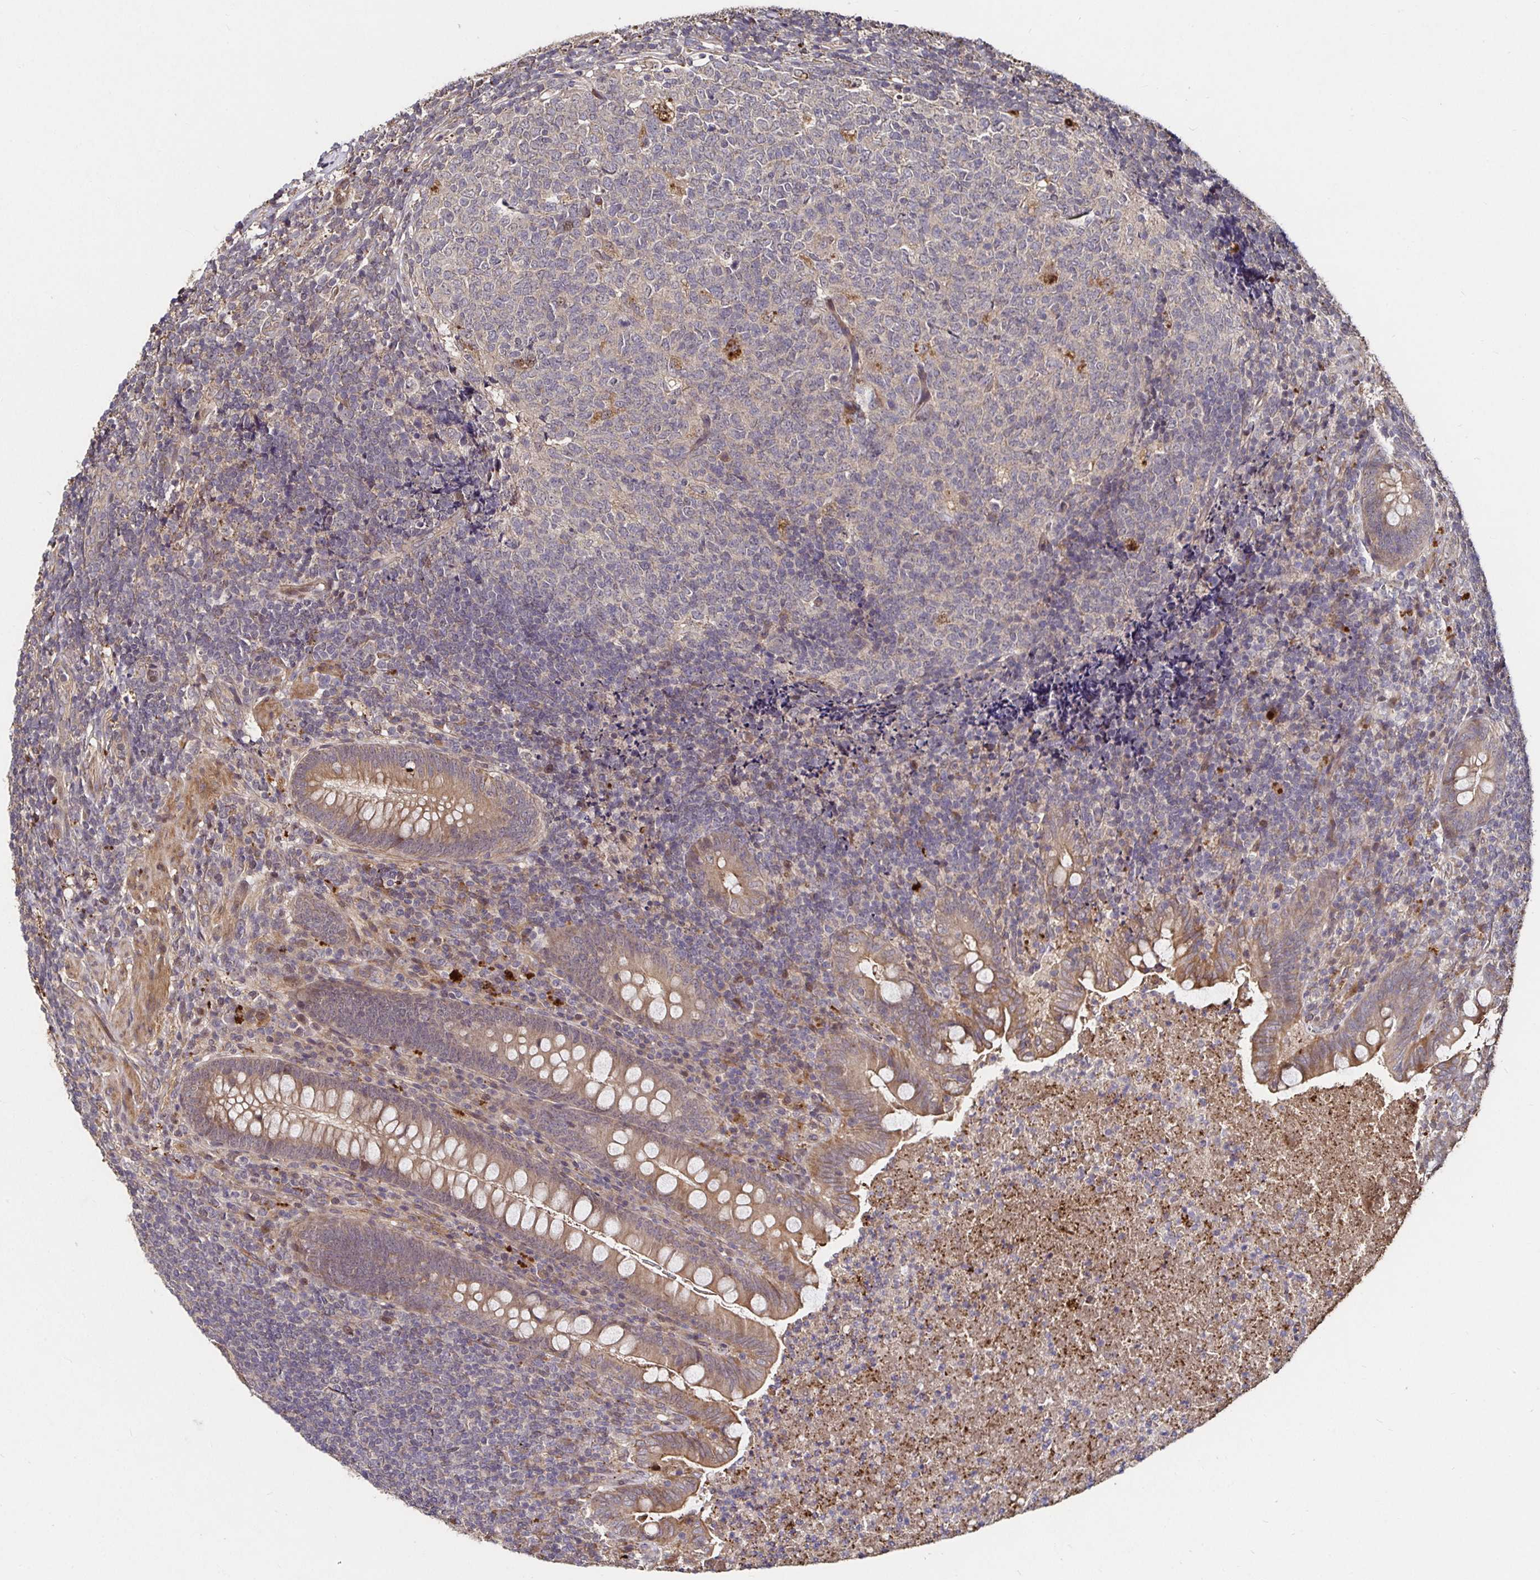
{"staining": {"intensity": "moderate", "quantity": ">75%", "location": "cytoplasmic/membranous"}, "tissue": "appendix", "cell_type": "Glandular cells", "image_type": "normal", "snomed": [{"axis": "morphology", "description": "Normal tissue, NOS"}, {"axis": "topography", "description": "Appendix"}], "caption": "There is medium levels of moderate cytoplasmic/membranous expression in glandular cells of unremarkable appendix, as demonstrated by immunohistochemical staining (brown color).", "gene": "SMYD3", "patient": {"sex": "male", "age": 47}}